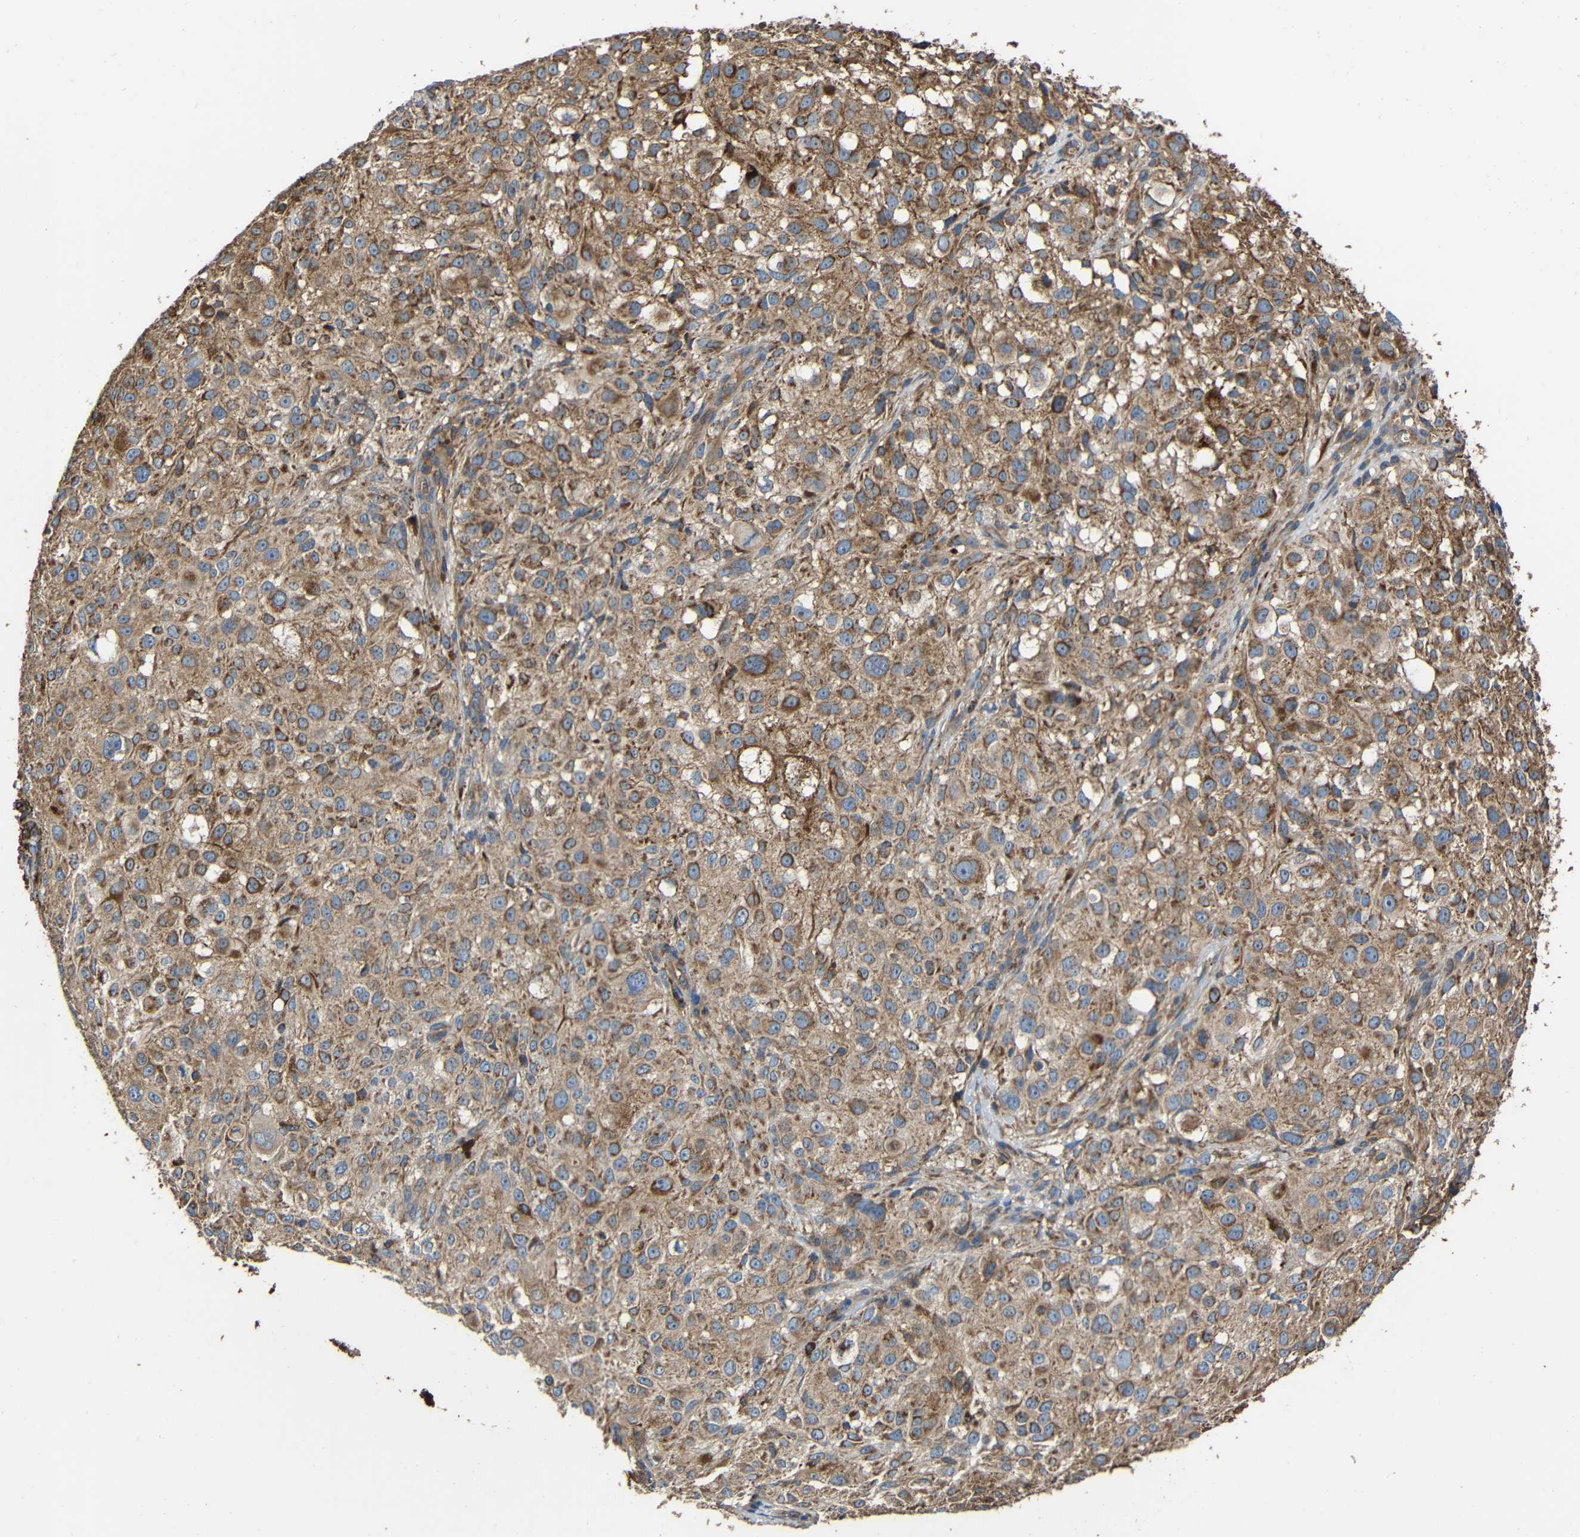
{"staining": {"intensity": "weak", "quantity": ">75%", "location": "cytoplasmic/membranous"}, "tissue": "melanoma", "cell_type": "Tumor cells", "image_type": "cancer", "snomed": [{"axis": "morphology", "description": "Necrosis, NOS"}, {"axis": "morphology", "description": "Malignant melanoma, NOS"}, {"axis": "topography", "description": "Skin"}], "caption": "This micrograph displays IHC staining of malignant melanoma, with low weak cytoplasmic/membranous positivity in about >75% of tumor cells.", "gene": "RHOT2", "patient": {"sex": "female", "age": 87}}